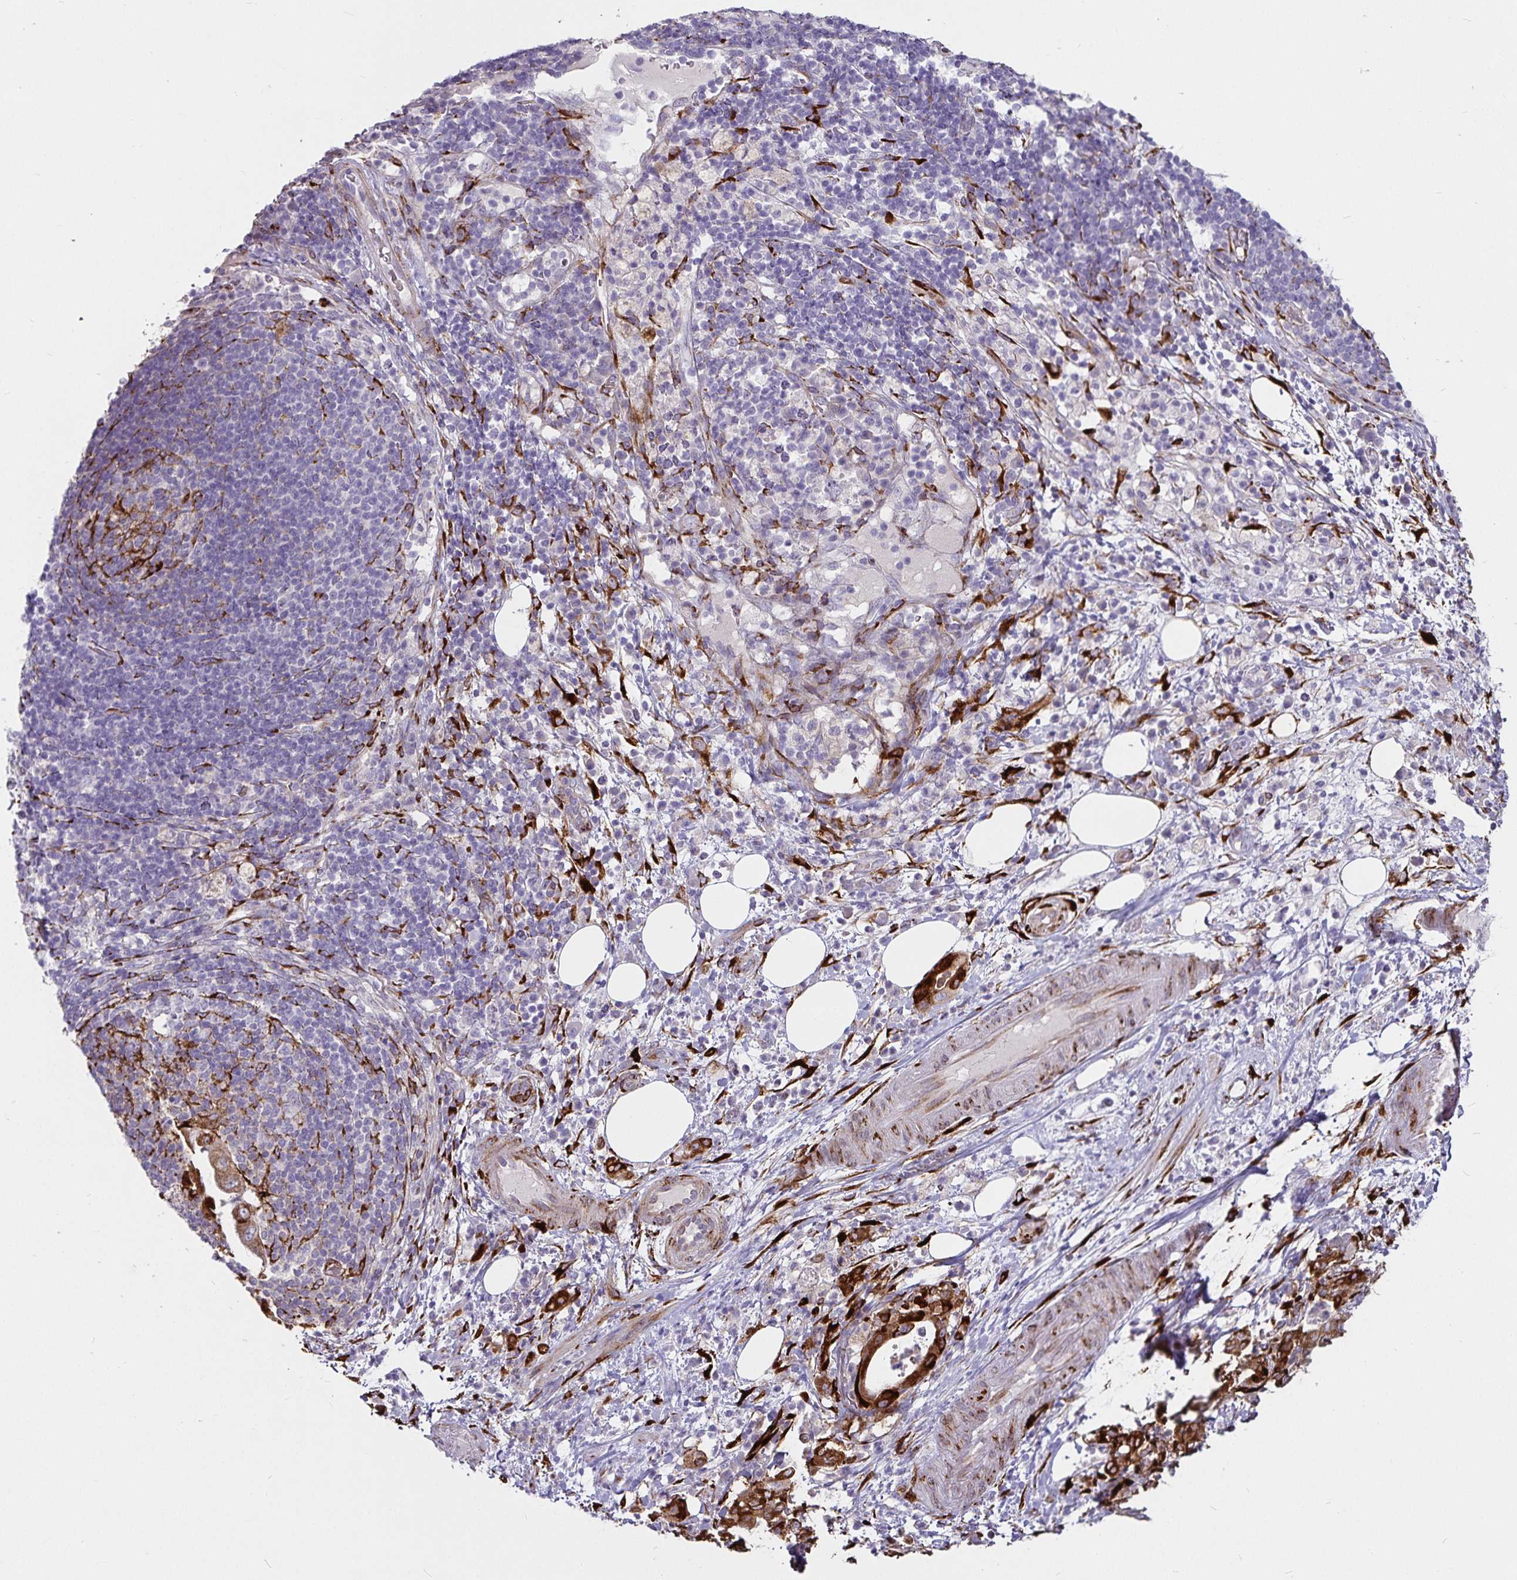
{"staining": {"intensity": "strong", "quantity": ">75%", "location": "cytoplasmic/membranous"}, "tissue": "pancreatic cancer", "cell_type": "Tumor cells", "image_type": "cancer", "snomed": [{"axis": "morphology", "description": "Adenocarcinoma, NOS"}, {"axis": "topography", "description": "Pancreas"}], "caption": "Approximately >75% of tumor cells in human pancreatic adenocarcinoma display strong cytoplasmic/membranous protein expression as visualized by brown immunohistochemical staining.", "gene": "P4HA2", "patient": {"sex": "male", "age": 71}}